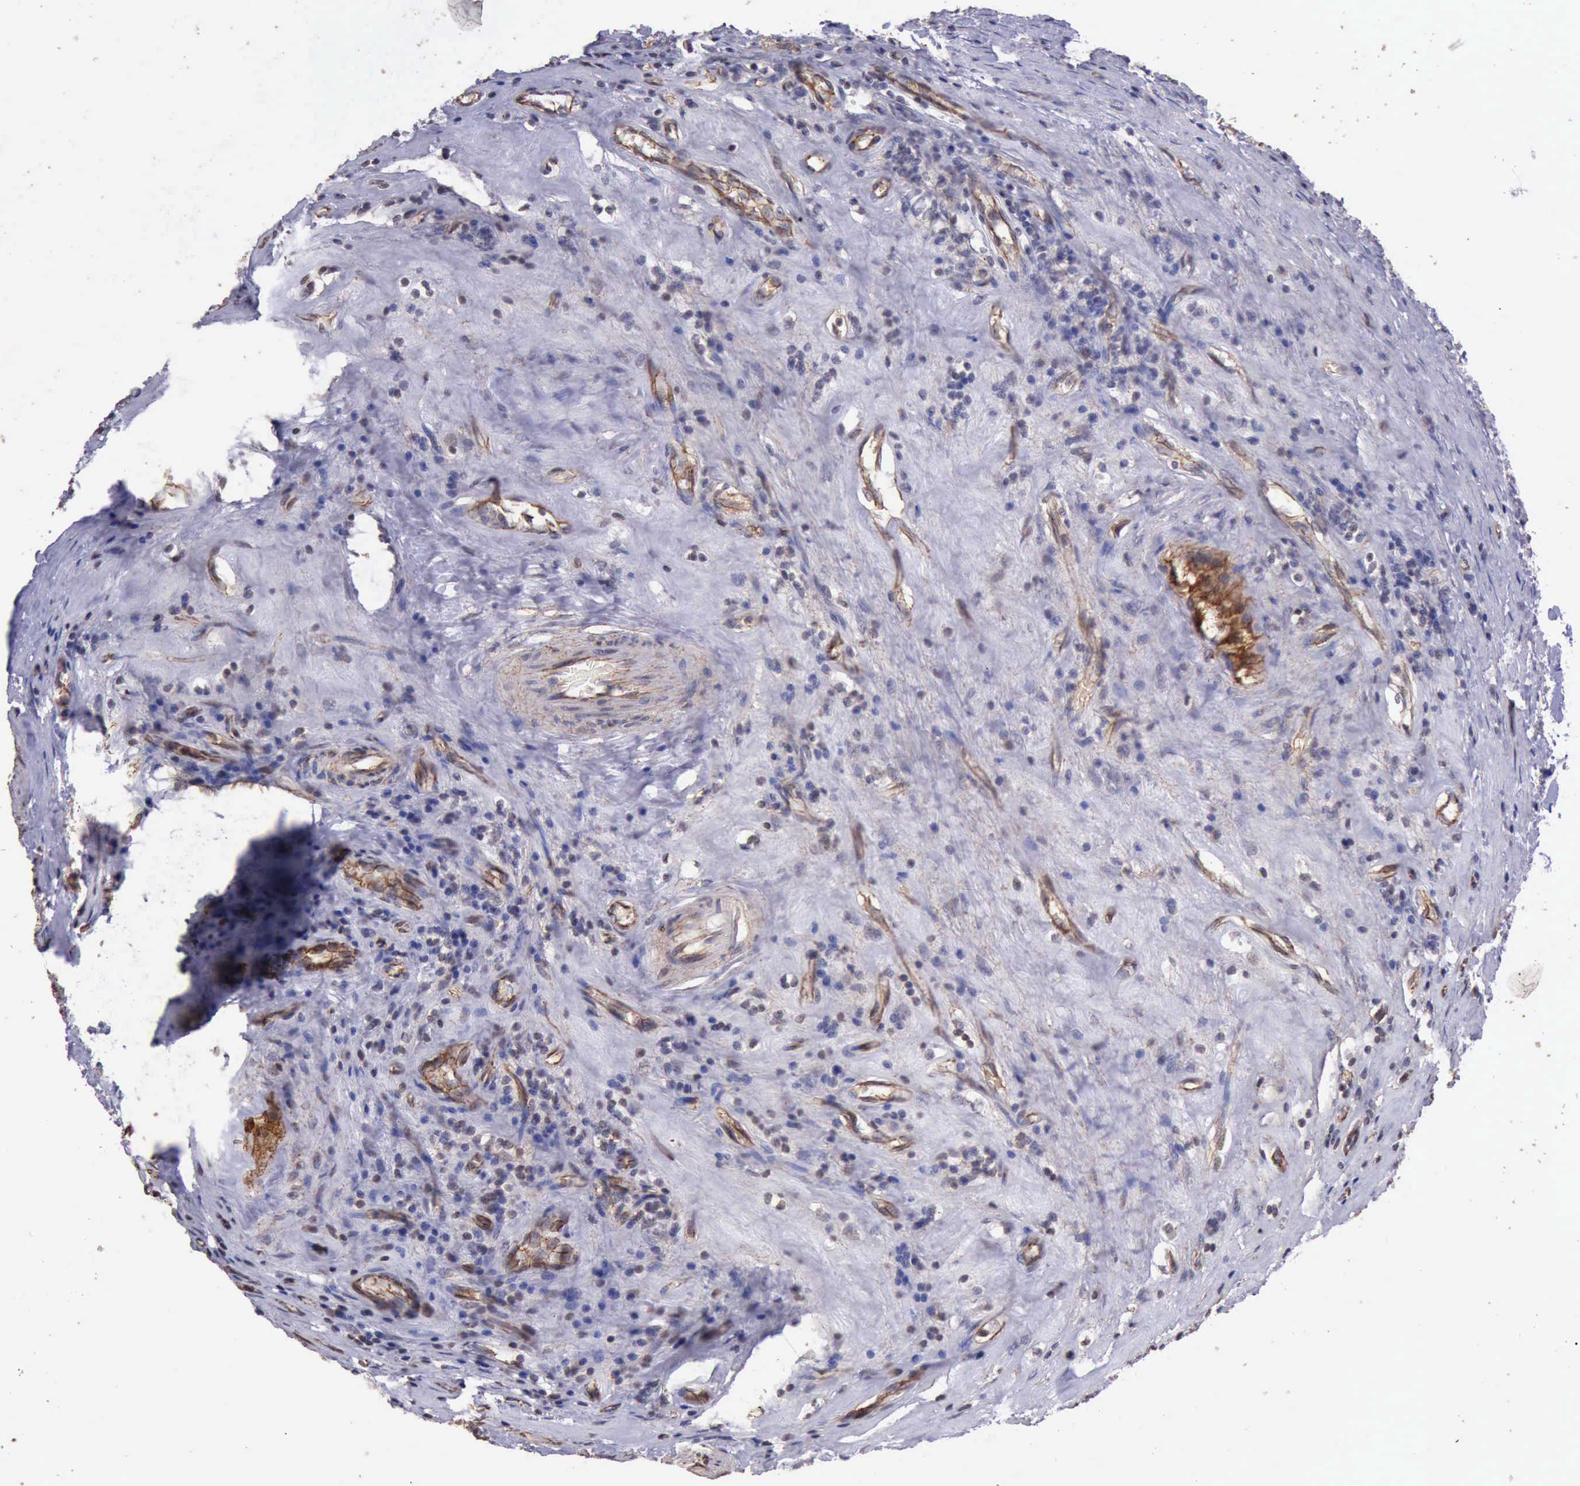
{"staining": {"intensity": "negative", "quantity": "none", "location": "none"}, "tissue": "testis cancer", "cell_type": "Tumor cells", "image_type": "cancer", "snomed": [{"axis": "morphology", "description": "Seminoma, NOS"}, {"axis": "topography", "description": "Testis"}], "caption": "Immunohistochemistry image of neoplastic tissue: human testis cancer (seminoma) stained with DAB demonstrates no significant protein positivity in tumor cells. (DAB immunohistochemistry visualized using brightfield microscopy, high magnification).", "gene": "CTNNB1", "patient": {"sex": "male", "age": 34}}